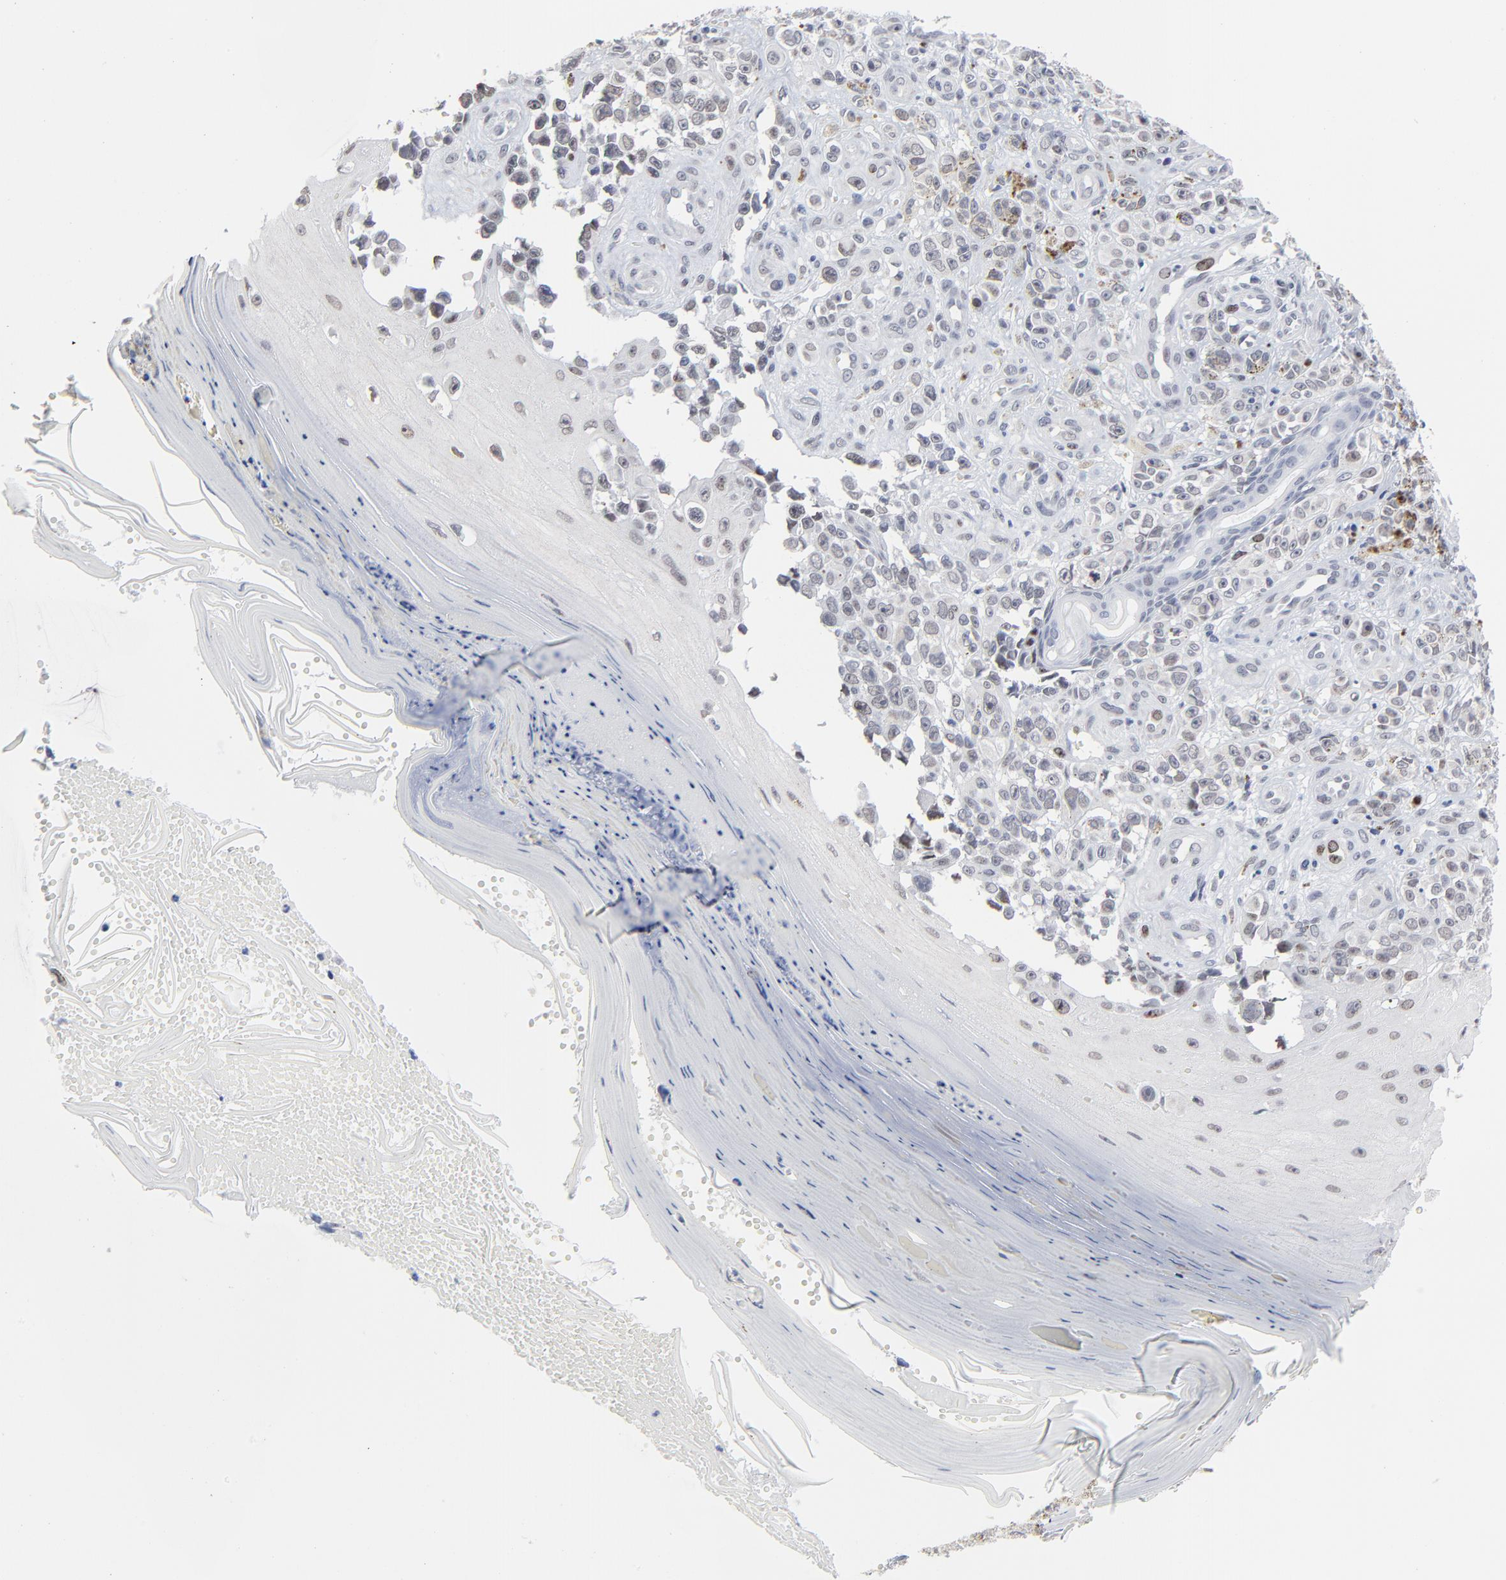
{"staining": {"intensity": "weak", "quantity": "<25%", "location": "cytoplasmic/membranous"}, "tissue": "melanoma", "cell_type": "Tumor cells", "image_type": "cancer", "snomed": [{"axis": "morphology", "description": "Malignant melanoma, NOS"}, {"axis": "topography", "description": "Skin"}], "caption": "The photomicrograph shows no staining of tumor cells in malignant melanoma. (DAB immunohistochemistry (IHC) with hematoxylin counter stain).", "gene": "ZNF589", "patient": {"sex": "female", "age": 82}}